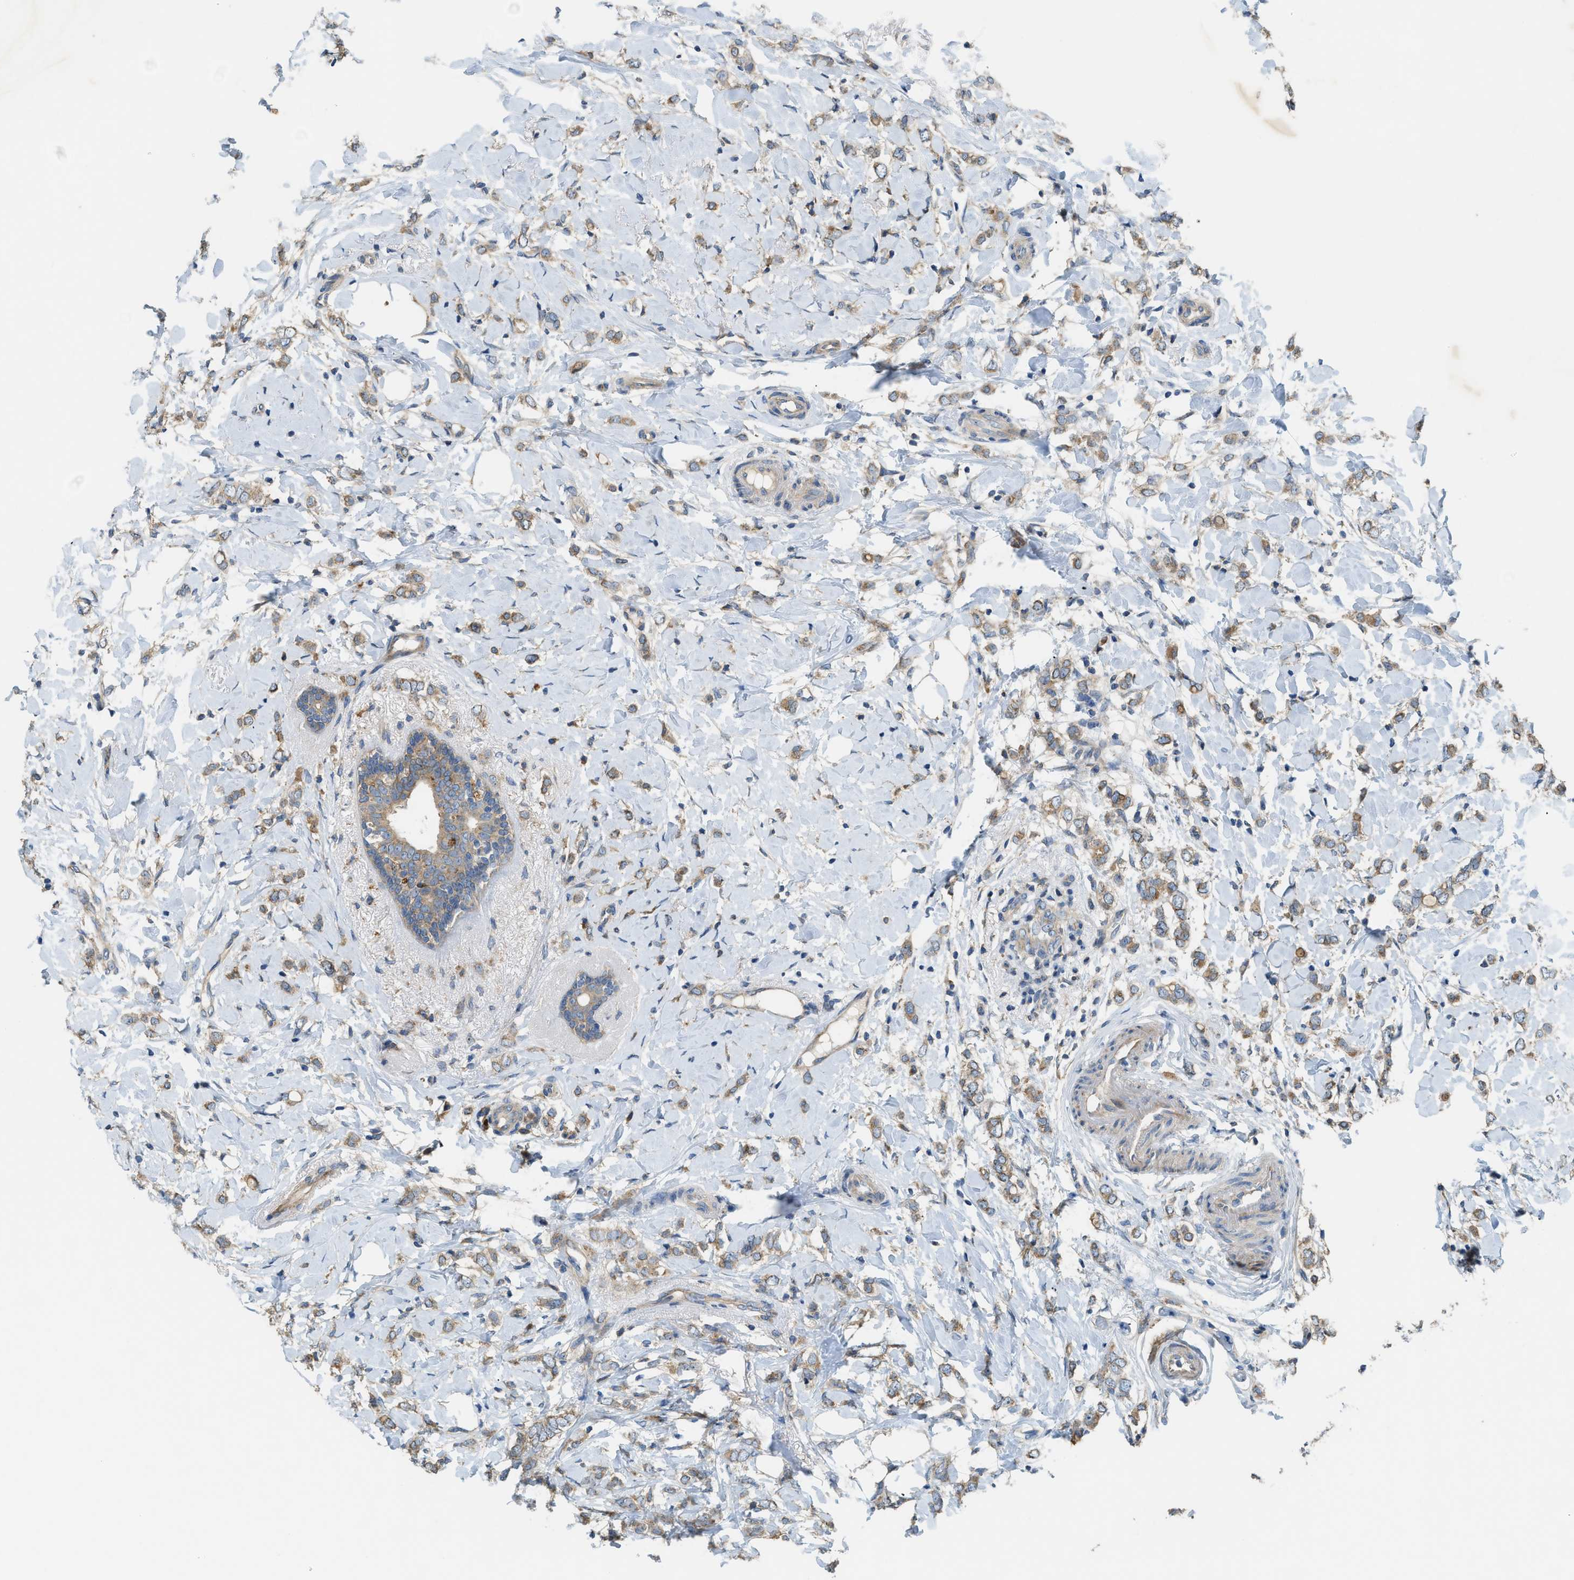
{"staining": {"intensity": "weak", "quantity": ">75%", "location": "cytoplasmic/membranous"}, "tissue": "breast cancer", "cell_type": "Tumor cells", "image_type": "cancer", "snomed": [{"axis": "morphology", "description": "Normal tissue, NOS"}, {"axis": "morphology", "description": "Lobular carcinoma"}, {"axis": "topography", "description": "Breast"}], "caption": "Breast cancer stained with a brown dye shows weak cytoplasmic/membranous positive positivity in approximately >75% of tumor cells.", "gene": "TMEM68", "patient": {"sex": "female", "age": 47}}